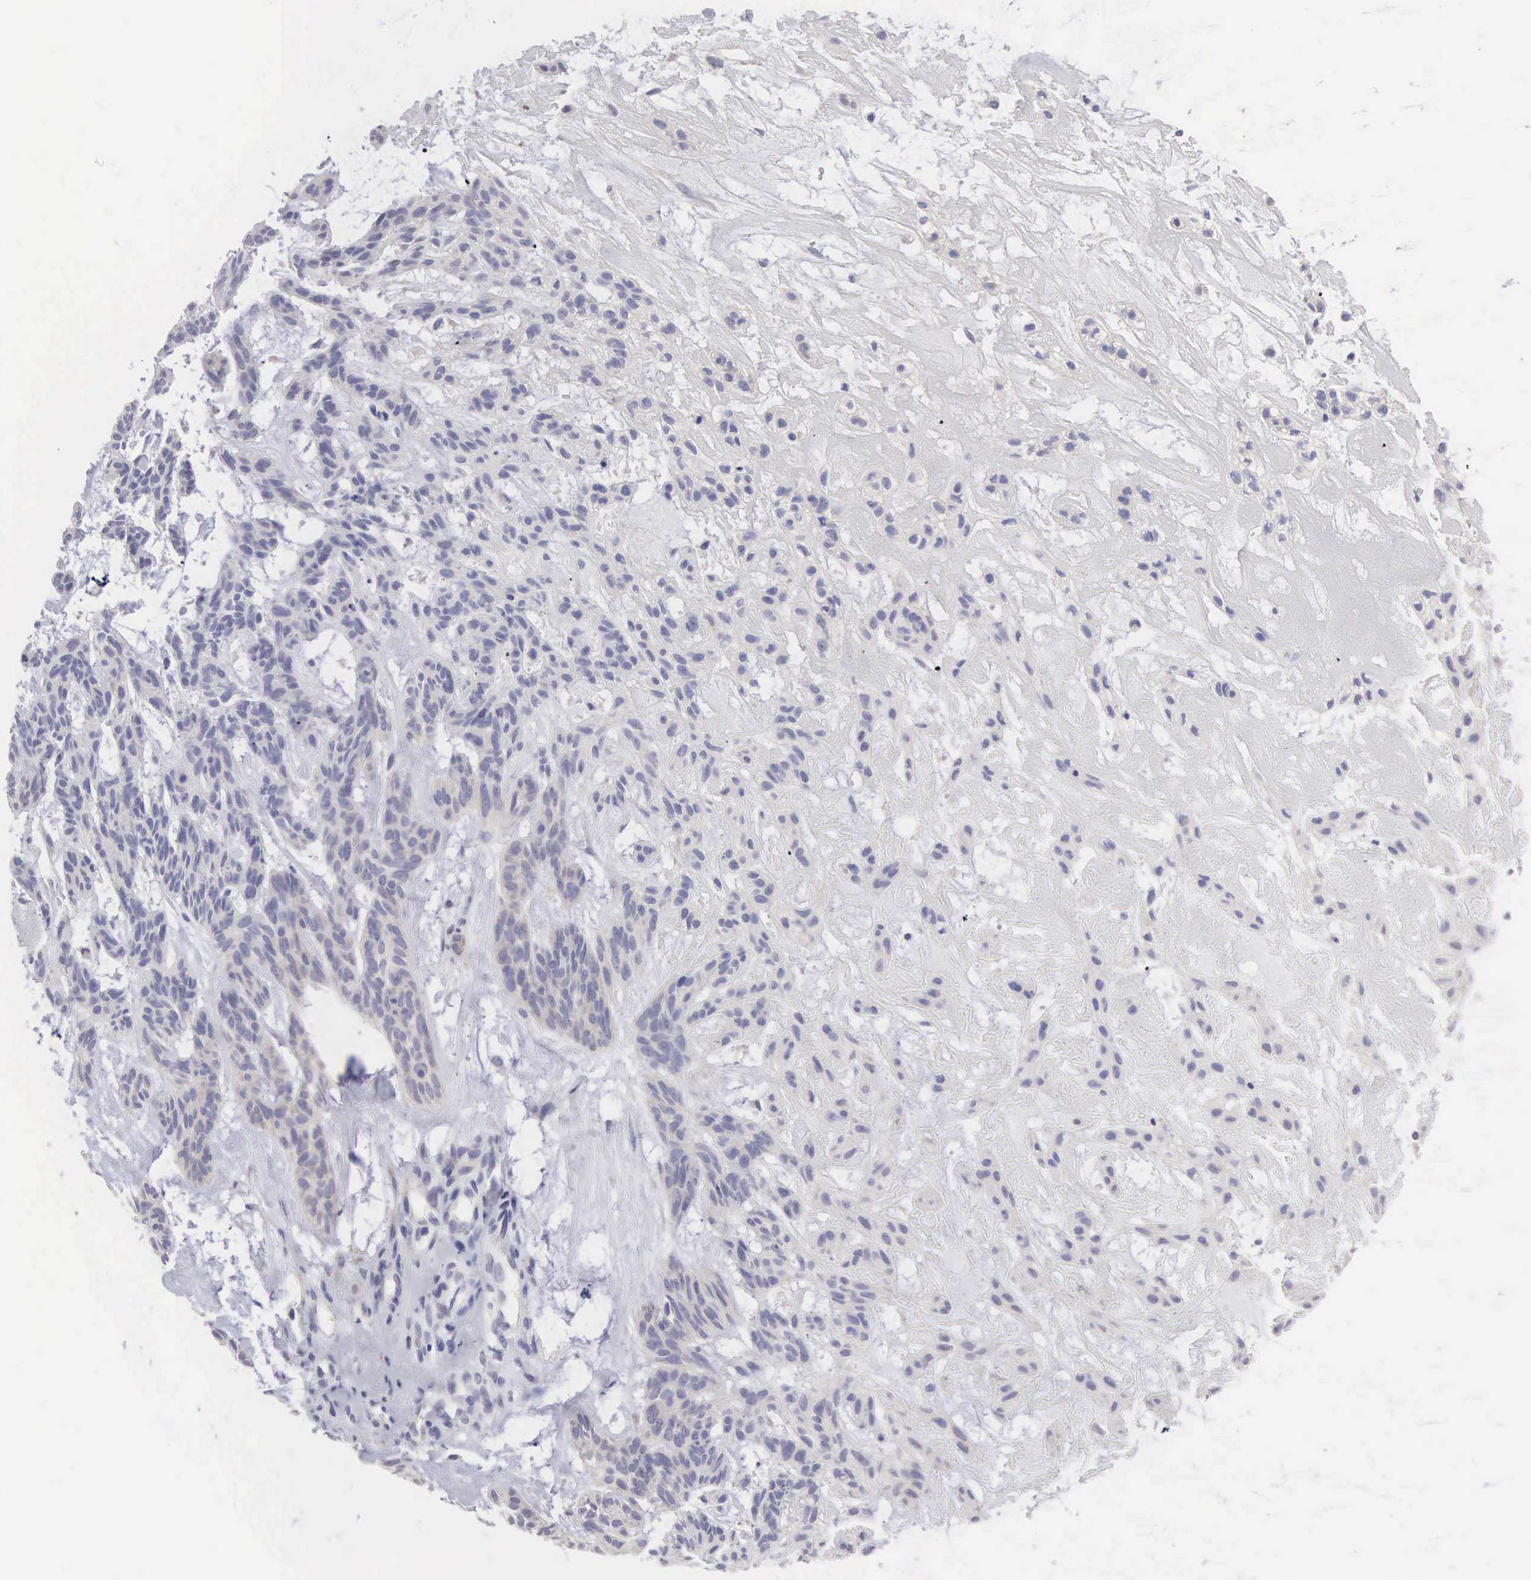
{"staining": {"intensity": "negative", "quantity": "none", "location": "none"}, "tissue": "skin cancer", "cell_type": "Tumor cells", "image_type": "cancer", "snomed": [{"axis": "morphology", "description": "Basal cell carcinoma"}, {"axis": "topography", "description": "Skin"}], "caption": "The IHC image has no significant staining in tumor cells of skin cancer tissue.", "gene": "SLITRK4", "patient": {"sex": "male", "age": 75}}